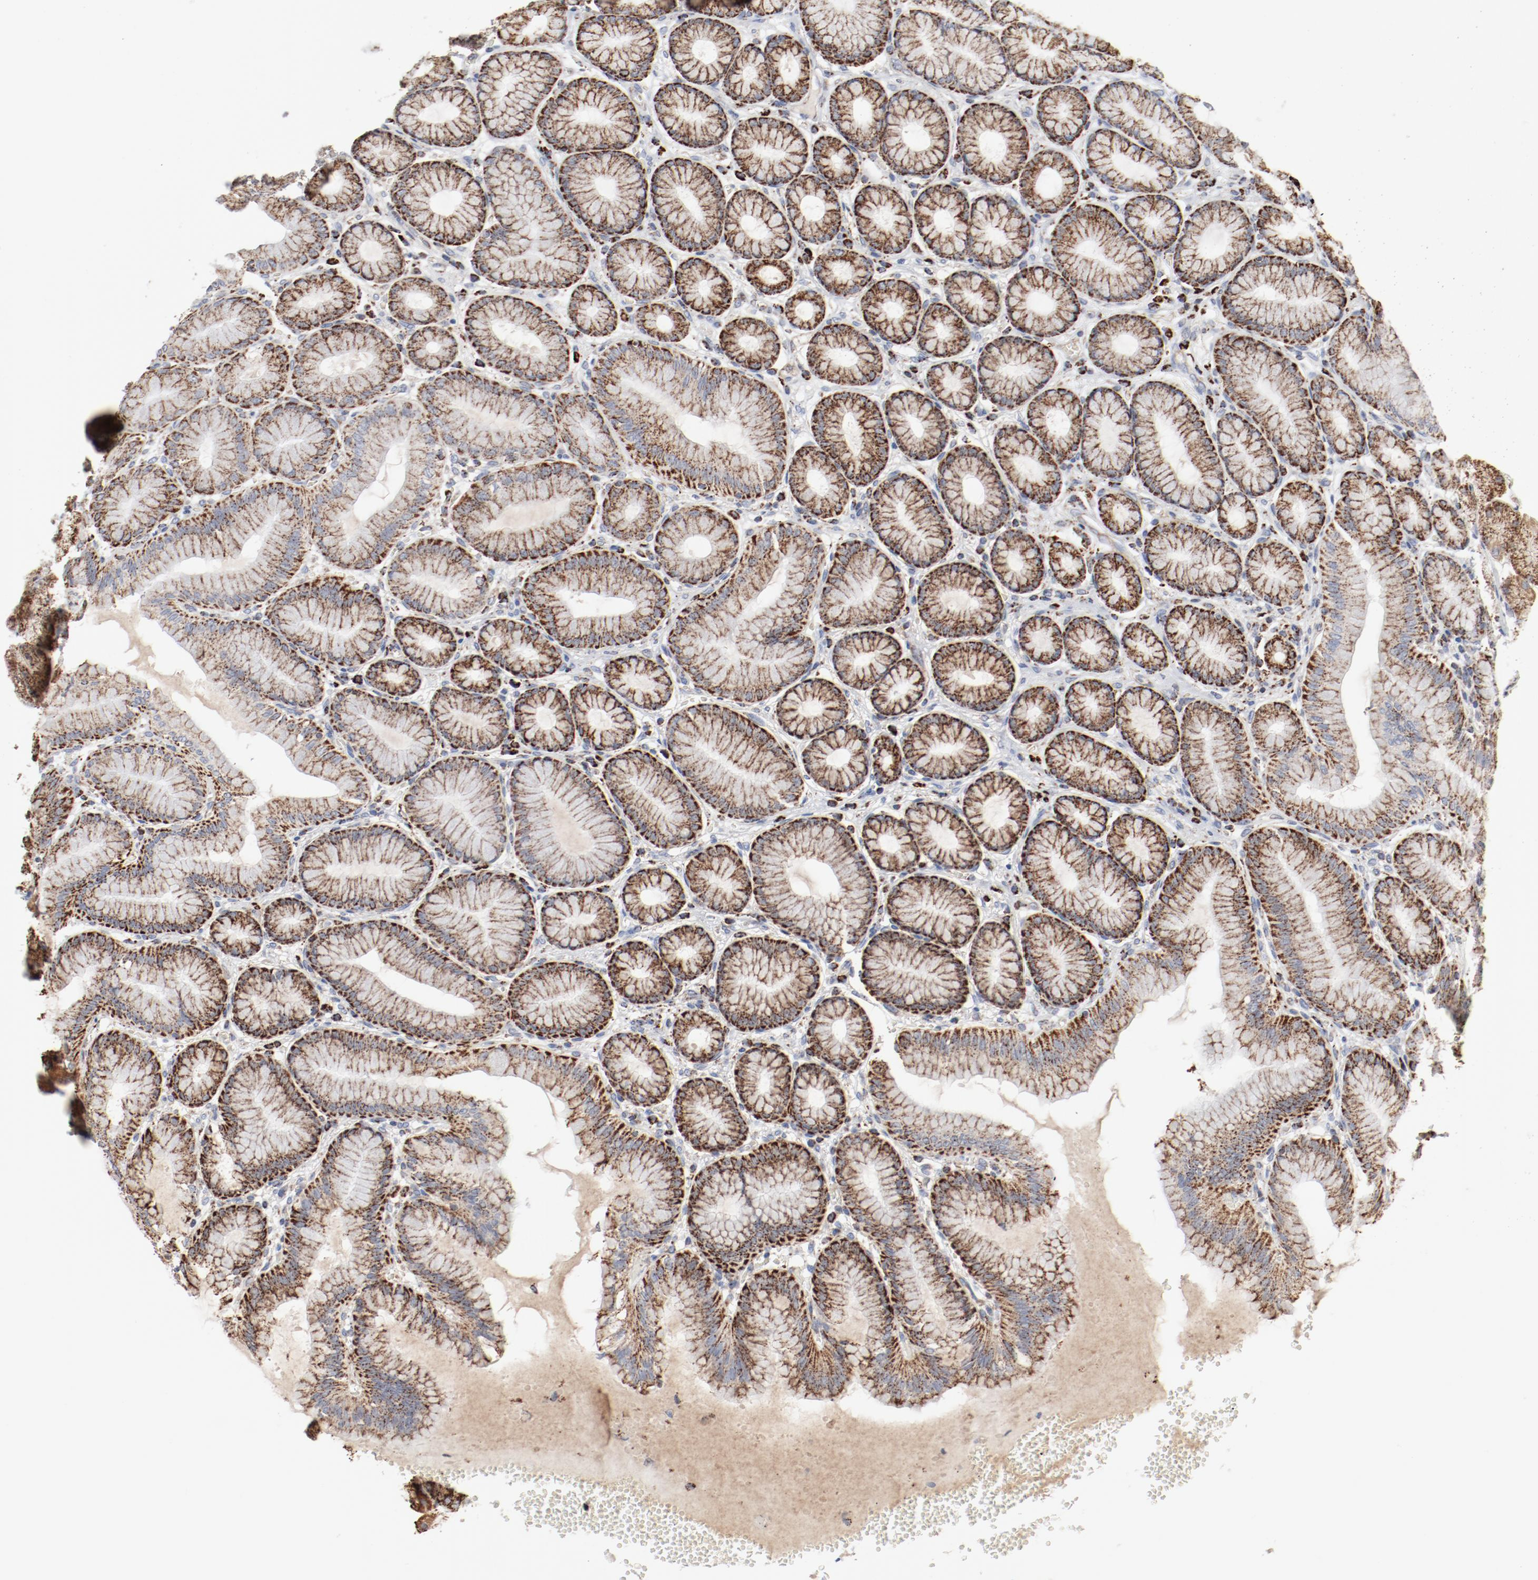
{"staining": {"intensity": "strong", "quantity": ">75%", "location": "cytoplasmic/membranous"}, "tissue": "stomach", "cell_type": "Glandular cells", "image_type": "normal", "snomed": [{"axis": "morphology", "description": "Normal tissue, NOS"}, {"axis": "topography", "description": "Stomach"}, {"axis": "topography", "description": "Stomach, lower"}], "caption": "A high amount of strong cytoplasmic/membranous expression is present in about >75% of glandular cells in benign stomach. Nuclei are stained in blue.", "gene": "SETD3", "patient": {"sex": "male", "age": 76}}